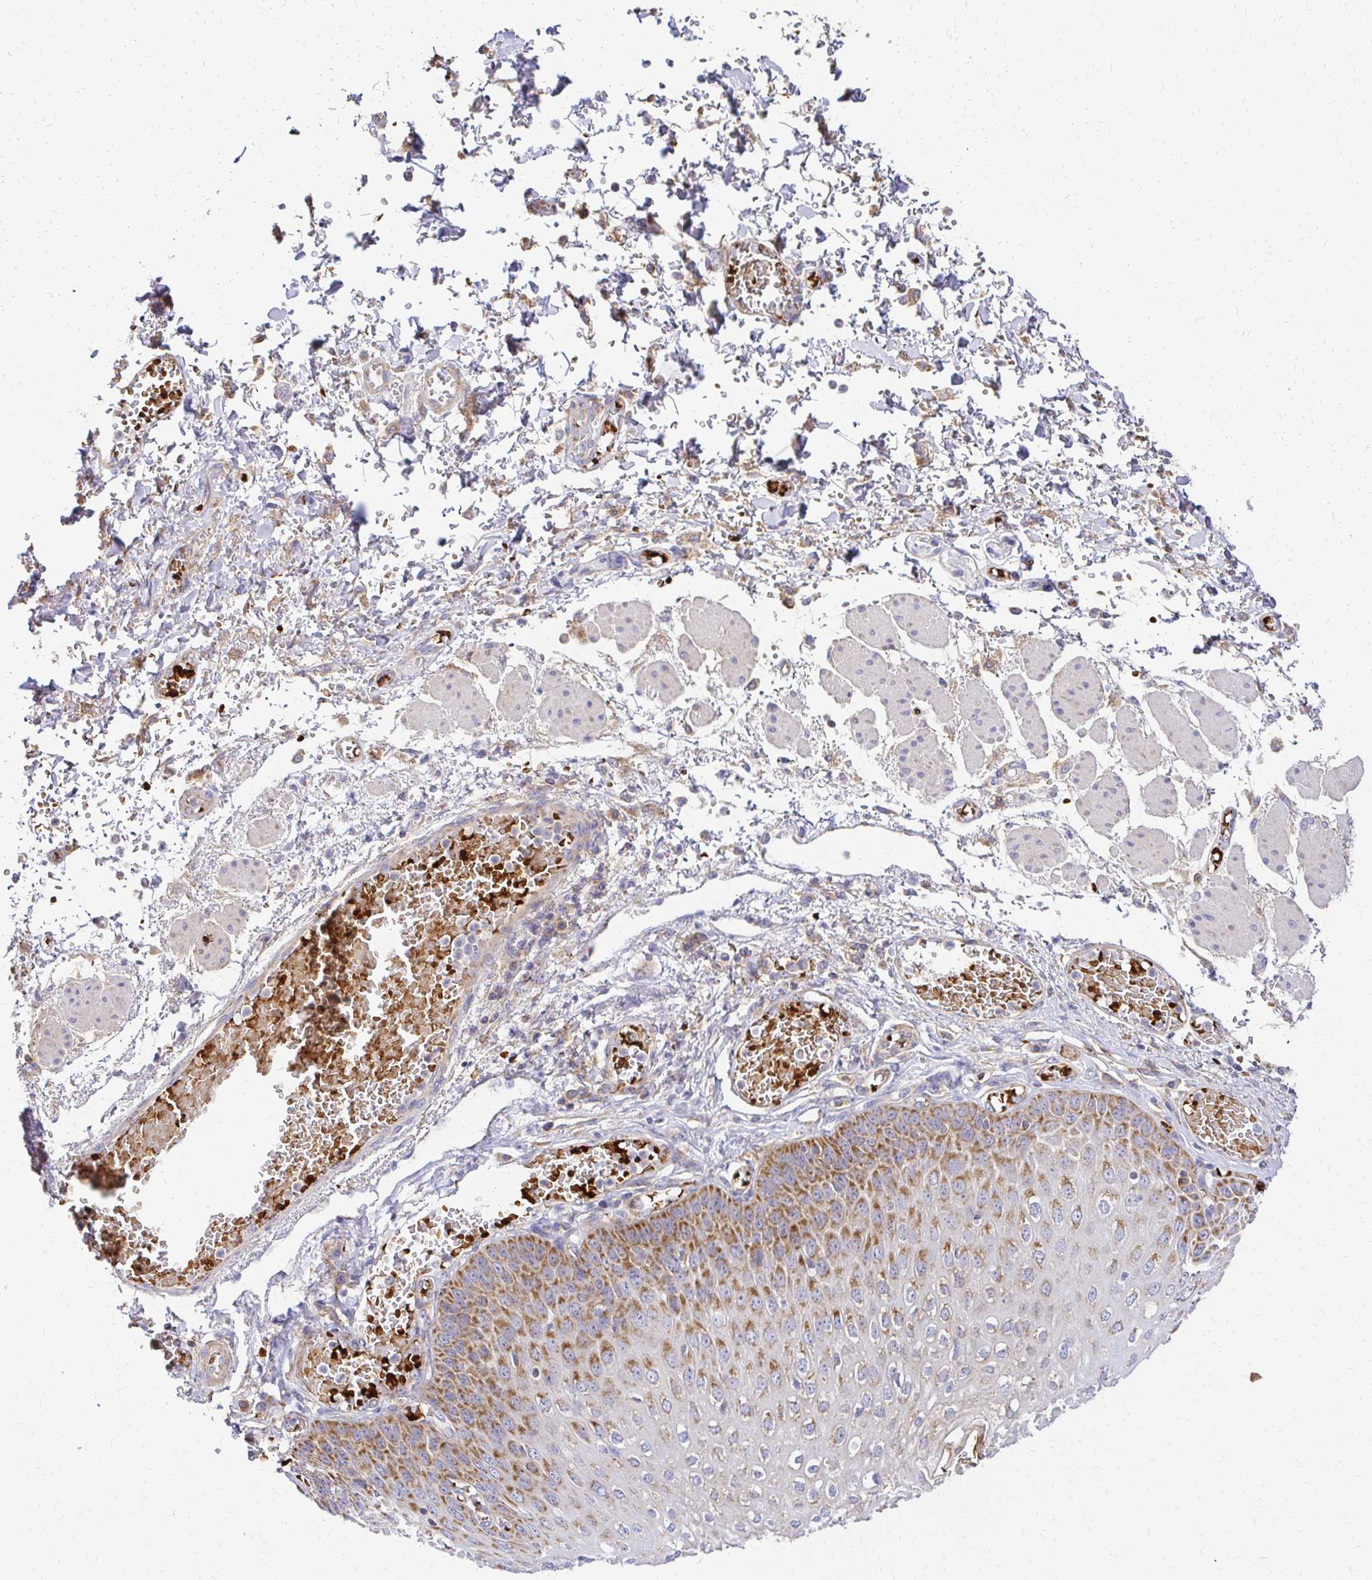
{"staining": {"intensity": "moderate", "quantity": "25%-75%", "location": "cytoplasmic/membranous"}, "tissue": "esophagus", "cell_type": "Squamous epithelial cells", "image_type": "normal", "snomed": [{"axis": "morphology", "description": "Normal tissue, NOS"}, {"axis": "morphology", "description": "Adenocarcinoma, NOS"}, {"axis": "topography", "description": "Esophagus"}], "caption": "Squamous epithelial cells display medium levels of moderate cytoplasmic/membranous positivity in approximately 25%-75% of cells in benign esophagus. (DAB IHC, brown staining for protein, blue staining for nuclei).", "gene": "MRPL13", "patient": {"sex": "male", "age": 81}}